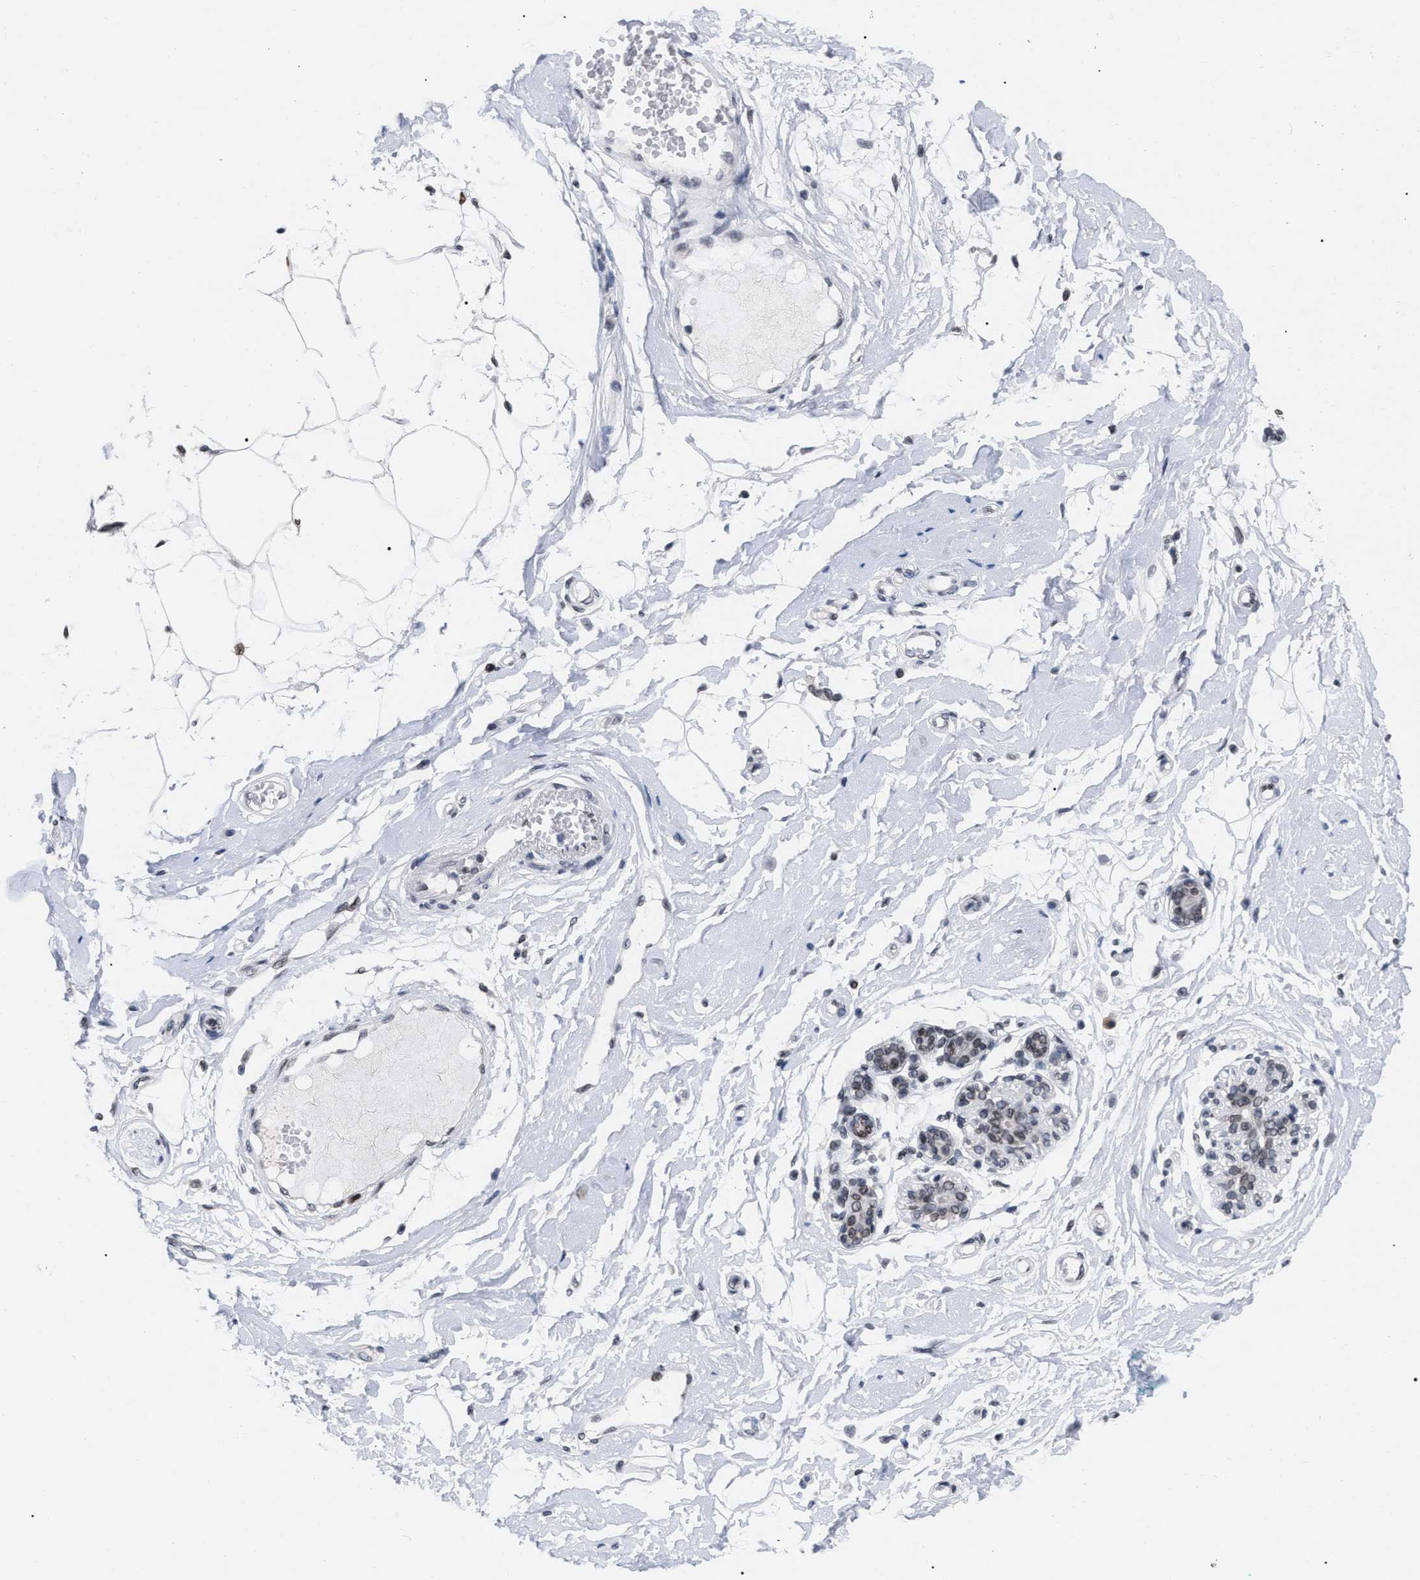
{"staining": {"intensity": "moderate", "quantity": ">75%", "location": "nuclear"}, "tissue": "breast", "cell_type": "Adipocytes", "image_type": "normal", "snomed": [{"axis": "morphology", "description": "Normal tissue, NOS"}, {"axis": "morphology", "description": "Lobular carcinoma"}, {"axis": "topography", "description": "Breast"}], "caption": "Immunohistochemistry of normal human breast exhibits medium levels of moderate nuclear expression in approximately >75% of adipocytes.", "gene": "TPR", "patient": {"sex": "female", "age": 59}}